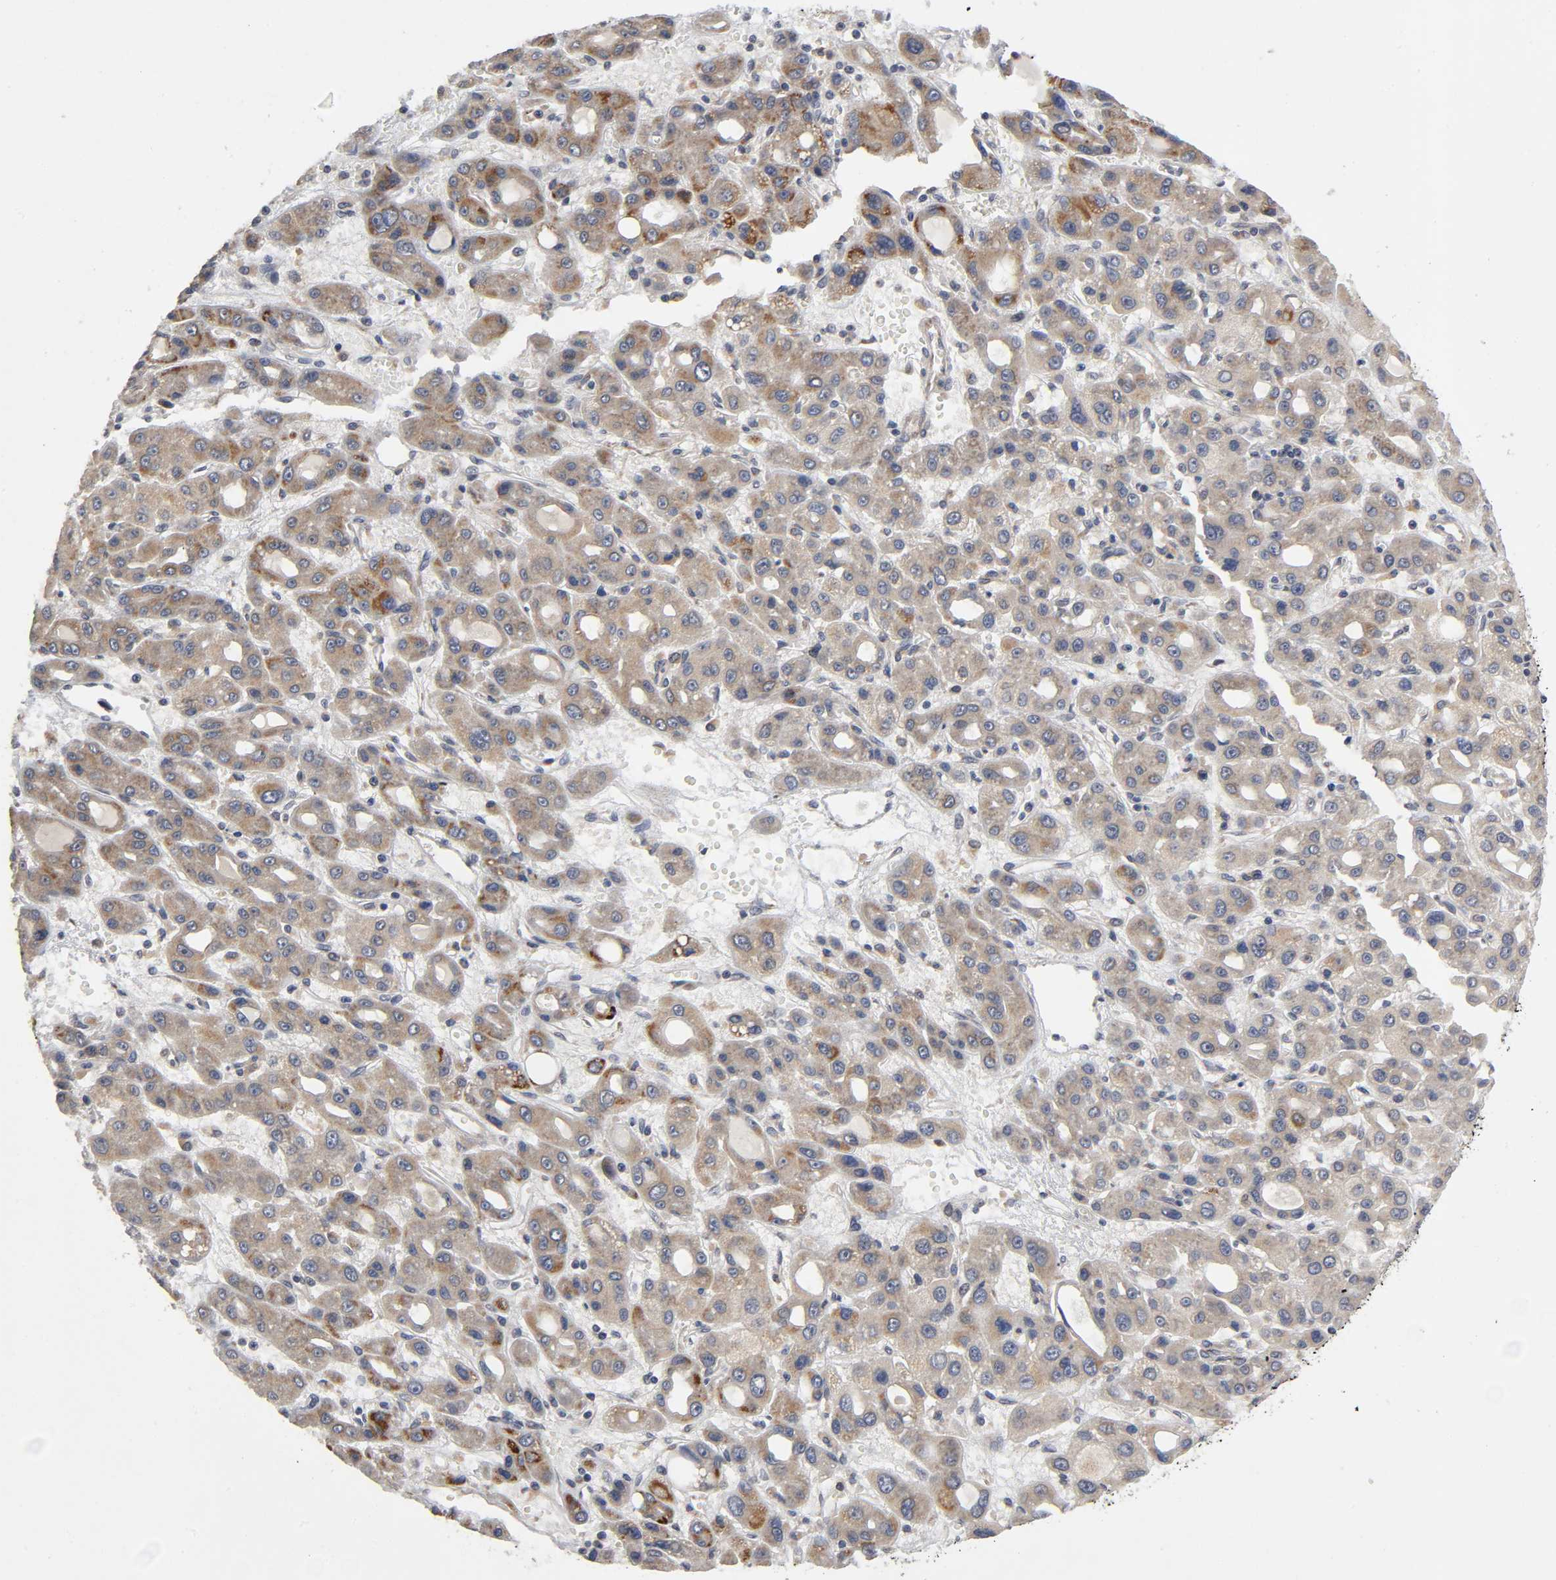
{"staining": {"intensity": "moderate", "quantity": ">75%", "location": "cytoplasmic/membranous"}, "tissue": "liver cancer", "cell_type": "Tumor cells", "image_type": "cancer", "snomed": [{"axis": "morphology", "description": "Carcinoma, Hepatocellular, NOS"}, {"axis": "topography", "description": "Liver"}], "caption": "Tumor cells exhibit medium levels of moderate cytoplasmic/membranous staining in about >75% of cells in human liver cancer. (brown staining indicates protein expression, while blue staining denotes nuclei).", "gene": "SLC30A9", "patient": {"sex": "male", "age": 55}}